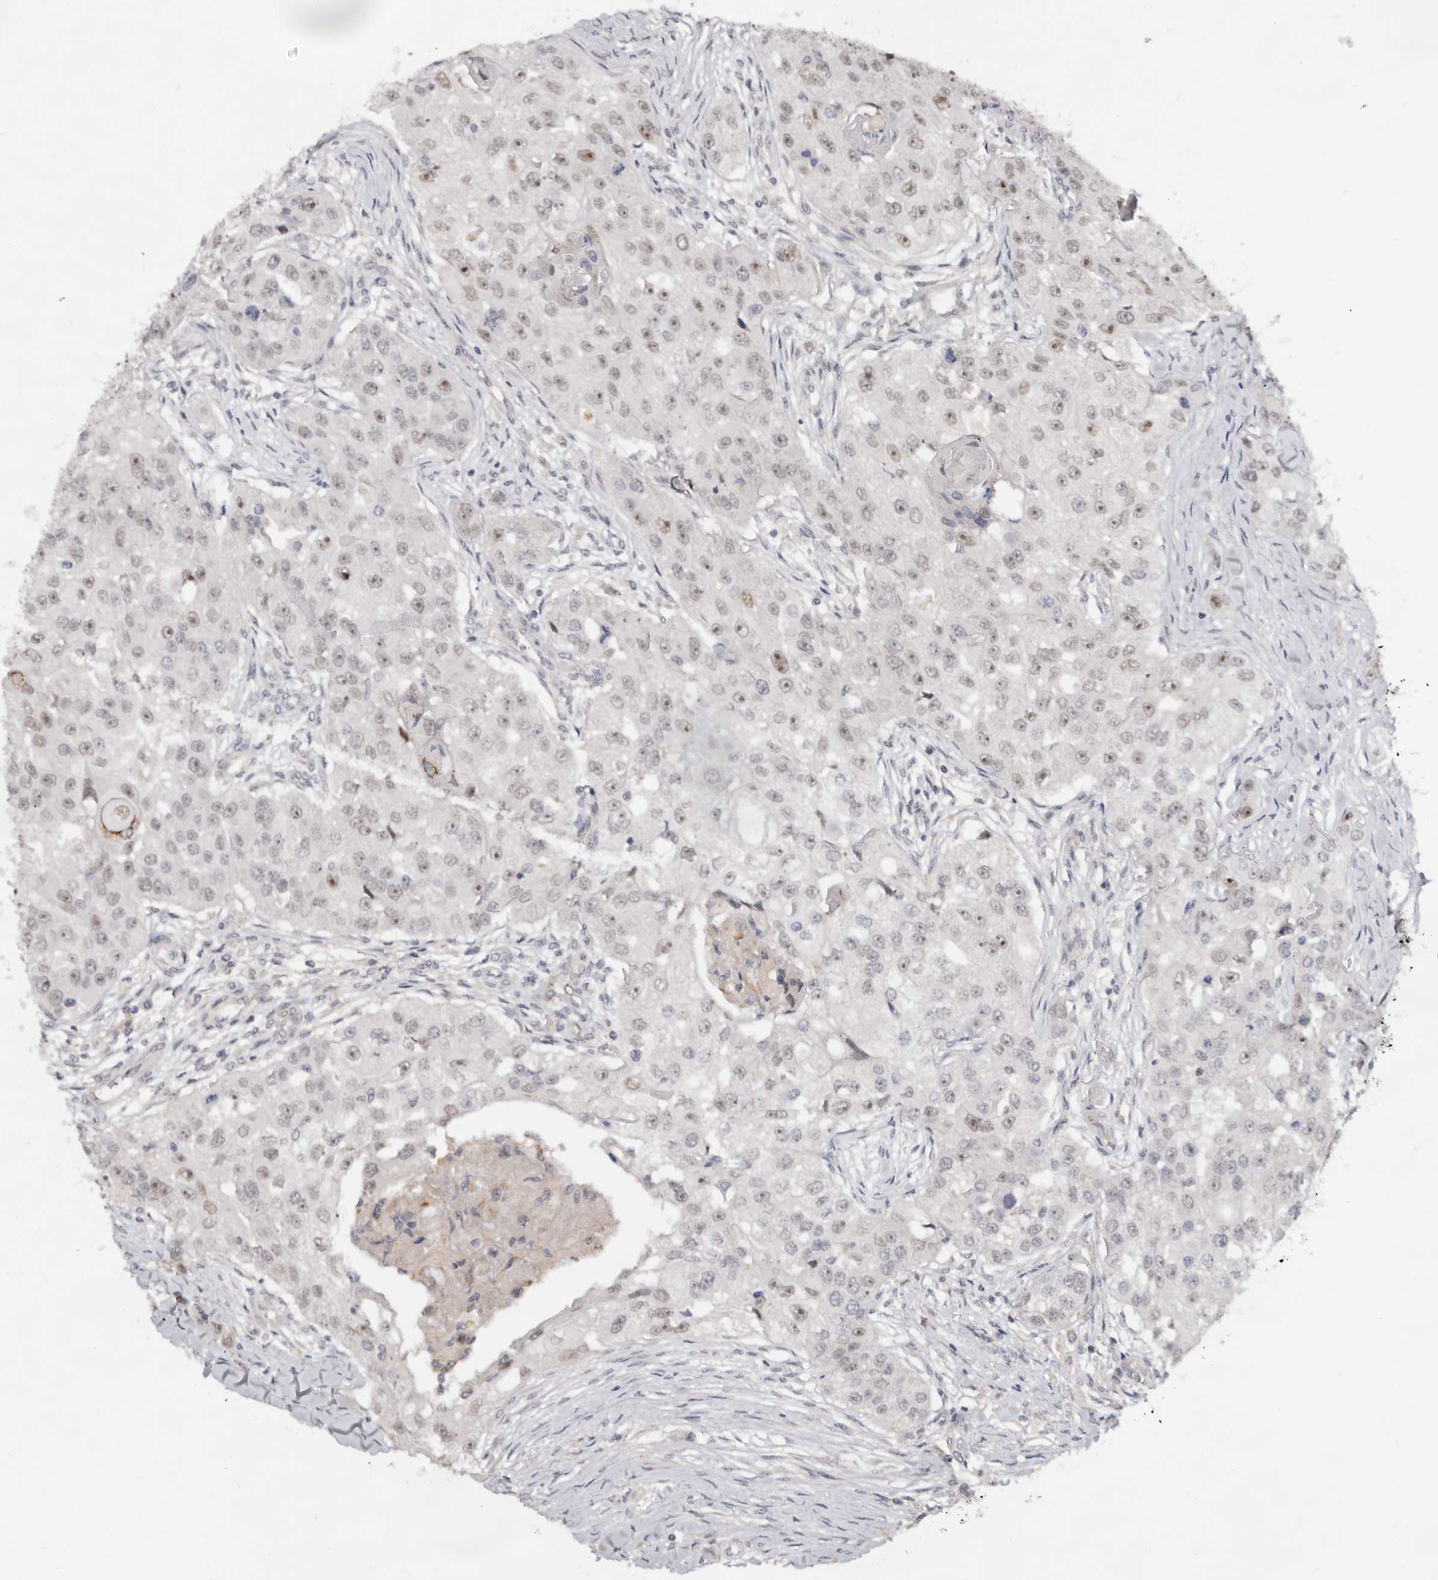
{"staining": {"intensity": "weak", "quantity": ">75%", "location": "nuclear"}, "tissue": "head and neck cancer", "cell_type": "Tumor cells", "image_type": "cancer", "snomed": [{"axis": "morphology", "description": "Normal tissue, NOS"}, {"axis": "morphology", "description": "Squamous cell carcinoma, NOS"}, {"axis": "topography", "description": "Skeletal muscle"}, {"axis": "topography", "description": "Head-Neck"}], "caption": "The photomicrograph reveals a brown stain indicating the presence of a protein in the nuclear of tumor cells in head and neck cancer. The staining is performed using DAB brown chromogen to label protein expression. The nuclei are counter-stained blue using hematoxylin.", "gene": "BRCA2", "patient": {"sex": "male", "age": 51}}